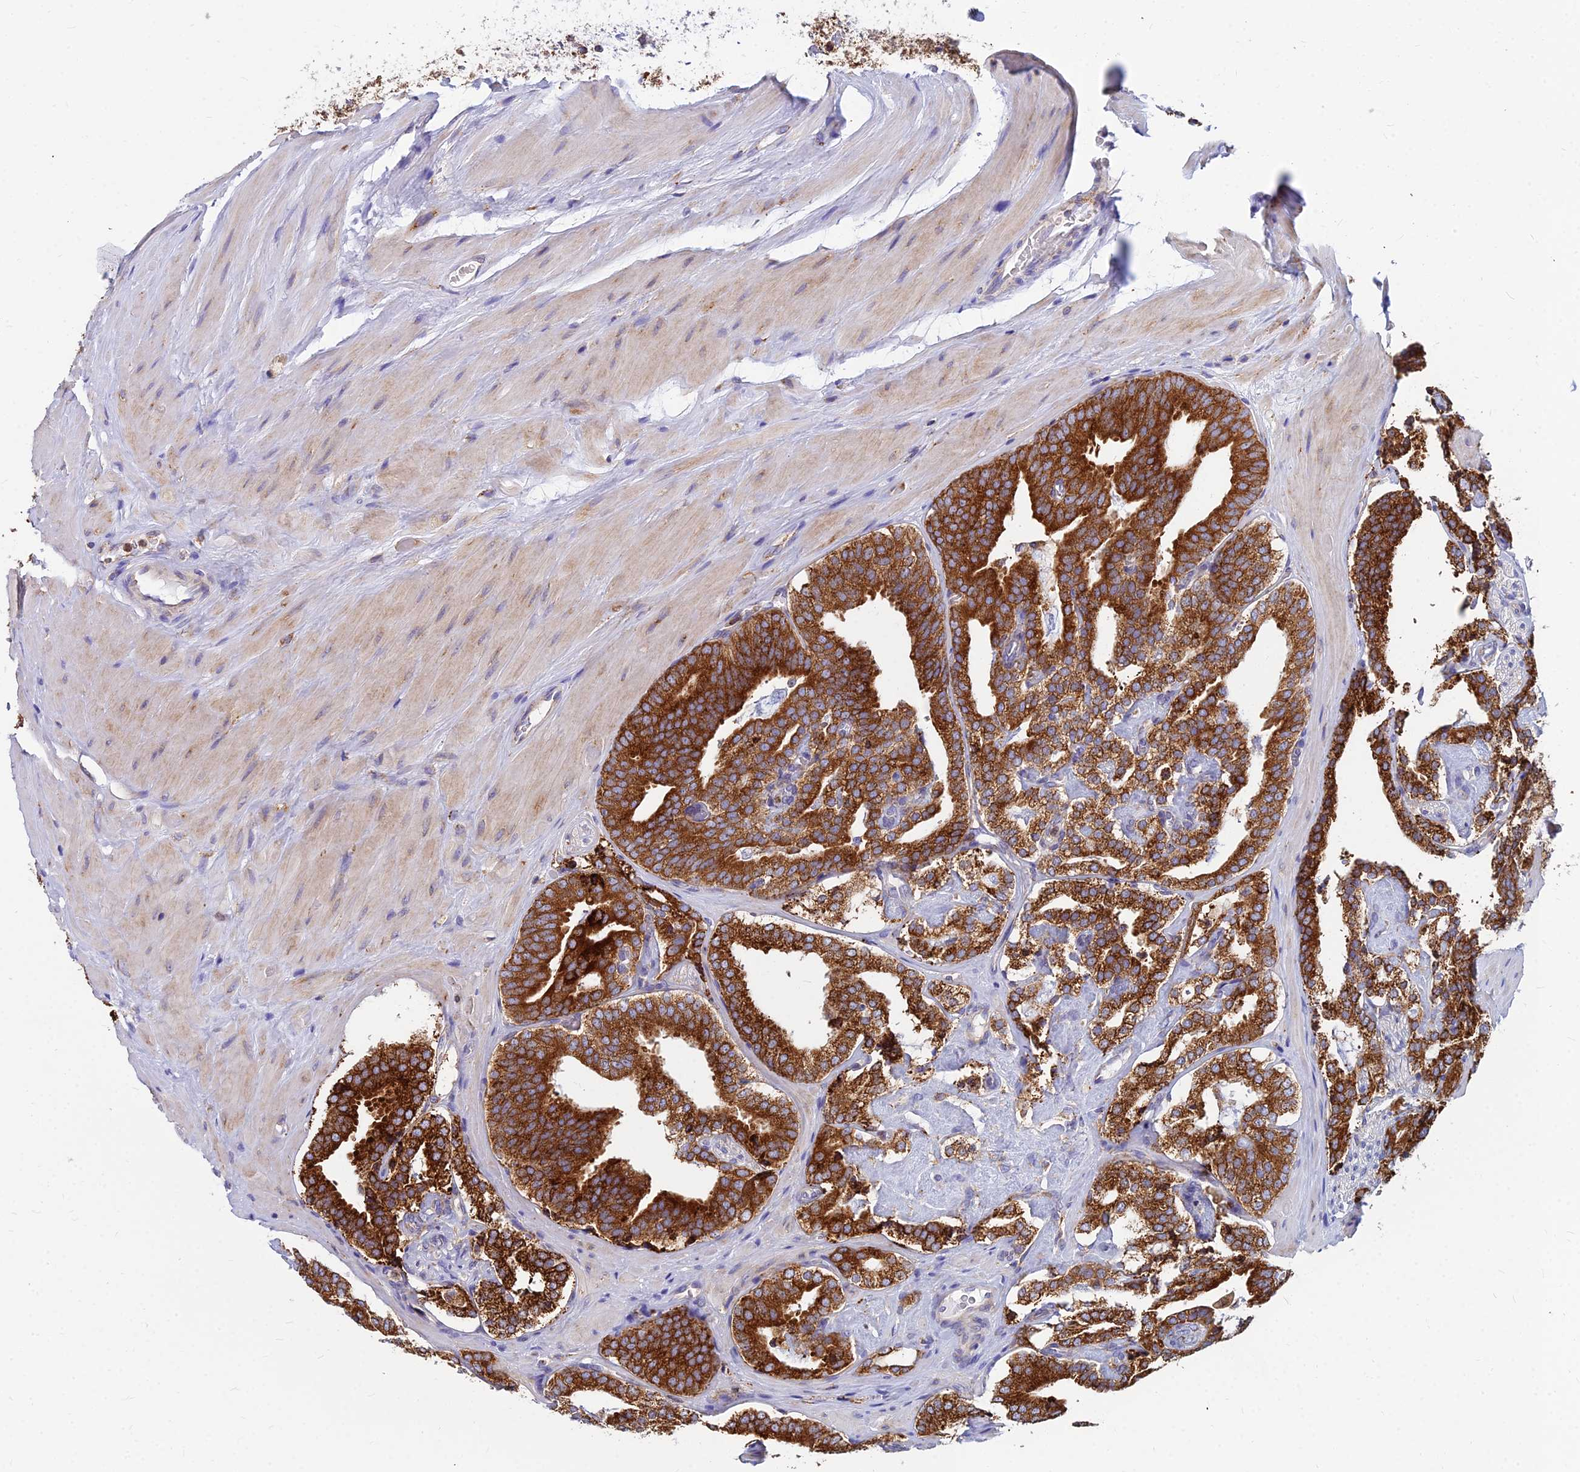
{"staining": {"intensity": "strong", "quantity": ">75%", "location": "cytoplasmic/membranous"}, "tissue": "prostate cancer", "cell_type": "Tumor cells", "image_type": "cancer", "snomed": [{"axis": "morphology", "description": "Adenocarcinoma, High grade"}, {"axis": "topography", "description": "Prostate"}], "caption": "Protein analysis of adenocarcinoma (high-grade) (prostate) tissue shows strong cytoplasmic/membranous staining in about >75% of tumor cells.", "gene": "CCT6B", "patient": {"sex": "male", "age": 63}}